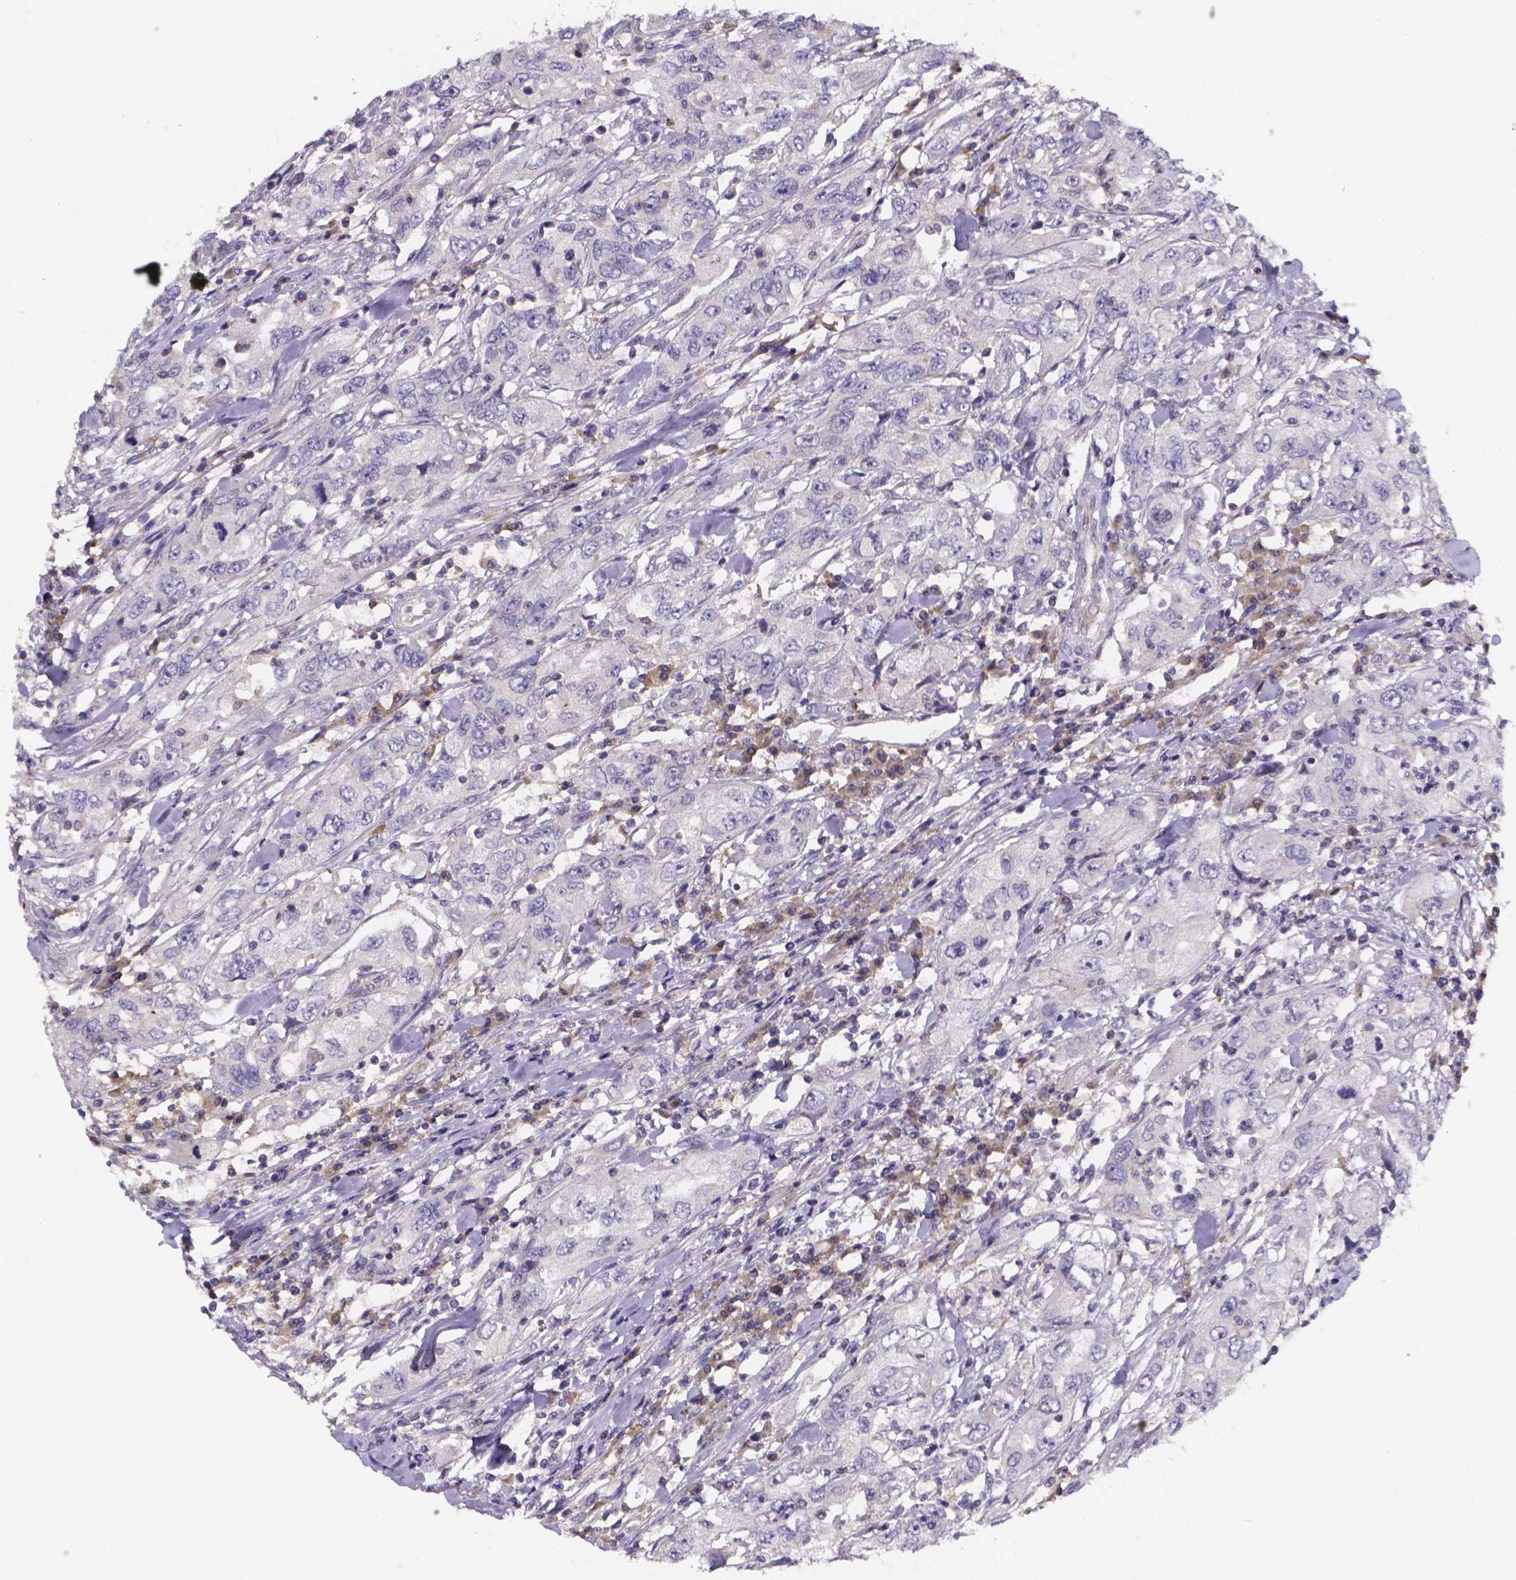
{"staining": {"intensity": "negative", "quantity": "none", "location": "none"}, "tissue": "urothelial cancer", "cell_type": "Tumor cells", "image_type": "cancer", "snomed": [{"axis": "morphology", "description": "Urothelial carcinoma, High grade"}, {"axis": "topography", "description": "Urinary bladder"}], "caption": "Immunohistochemistry (IHC) of human urothelial carcinoma (high-grade) demonstrates no expression in tumor cells.", "gene": "SPOCD1", "patient": {"sex": "male", "age": 76}}